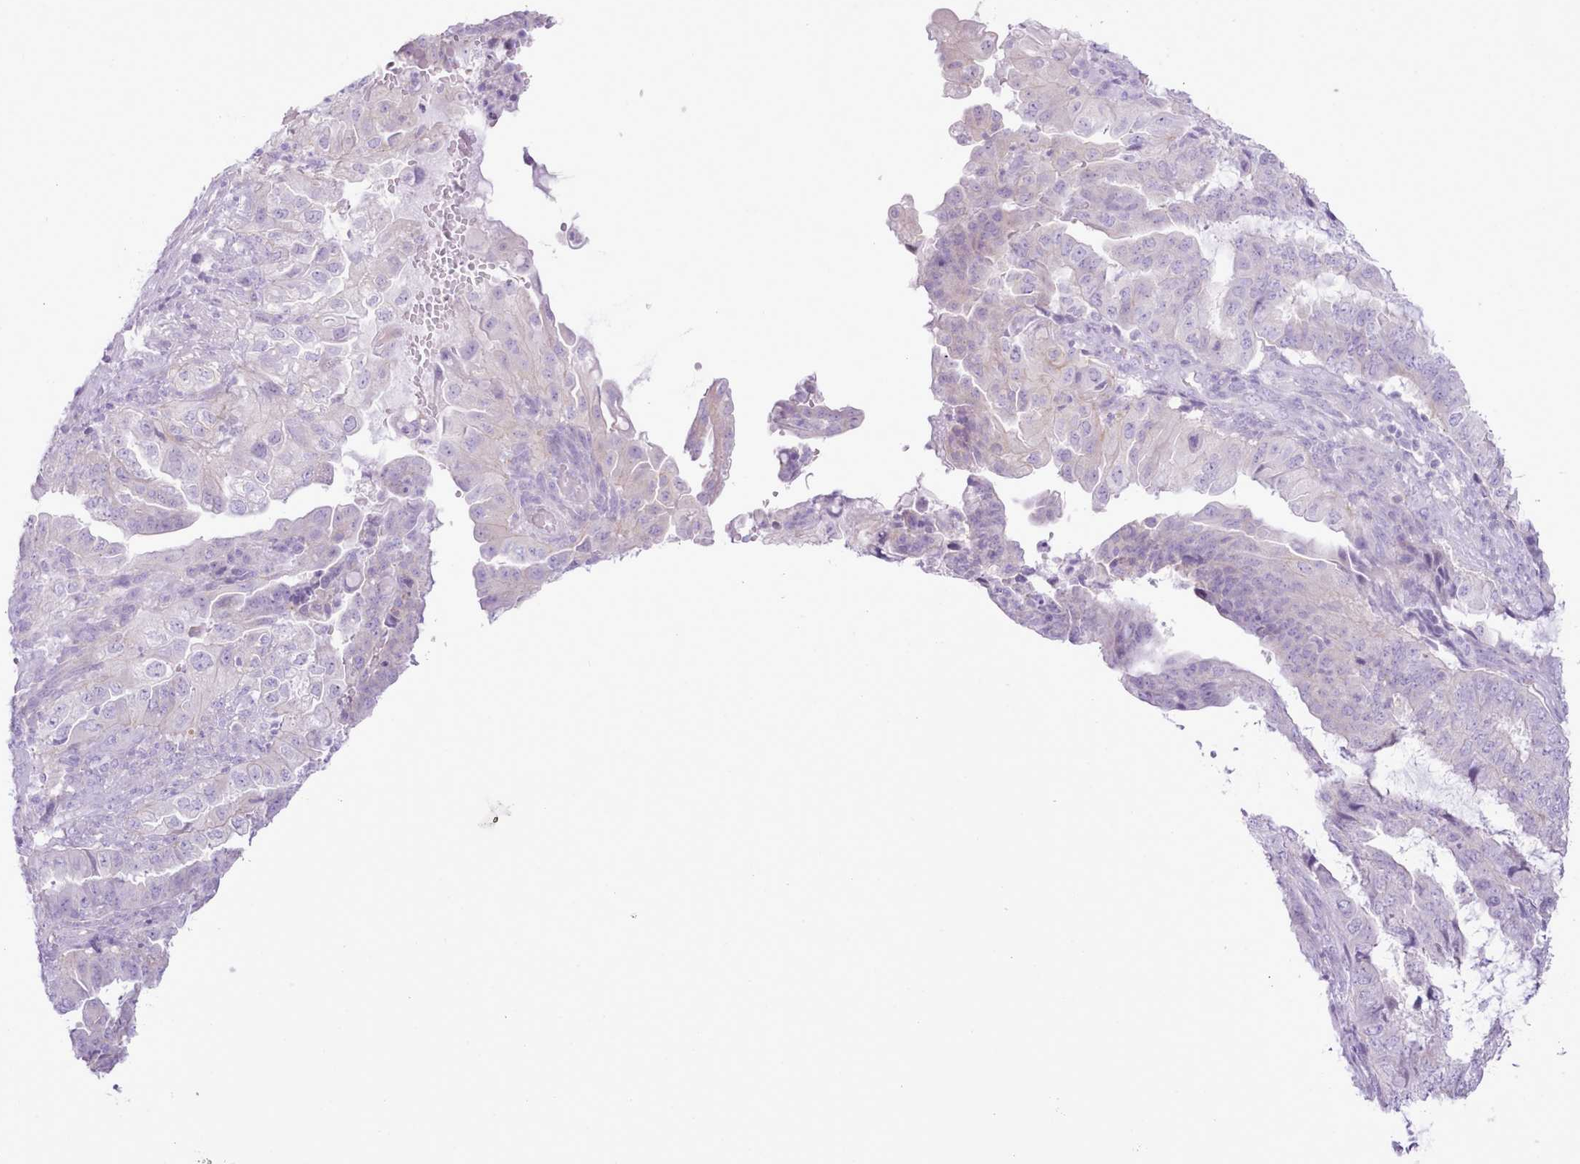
{"staining": {"intensity": "negative", "quantity": "none", "location": "none"}, "tissue": "endometrial cancer", "cell_type": "Tumor cells", "image_type": "cancer", "snomed": [{"axis": "morphology", "description": "Adenocarcinoma, NOS"}, {"axis": "topography", "description": "Endometrium"}], "caption": "There is no significant staining in tumor cells of adenocarcinoma (endometrial).", "gene": "MDFI", "patient": {"sex": "female", "age": 51}}